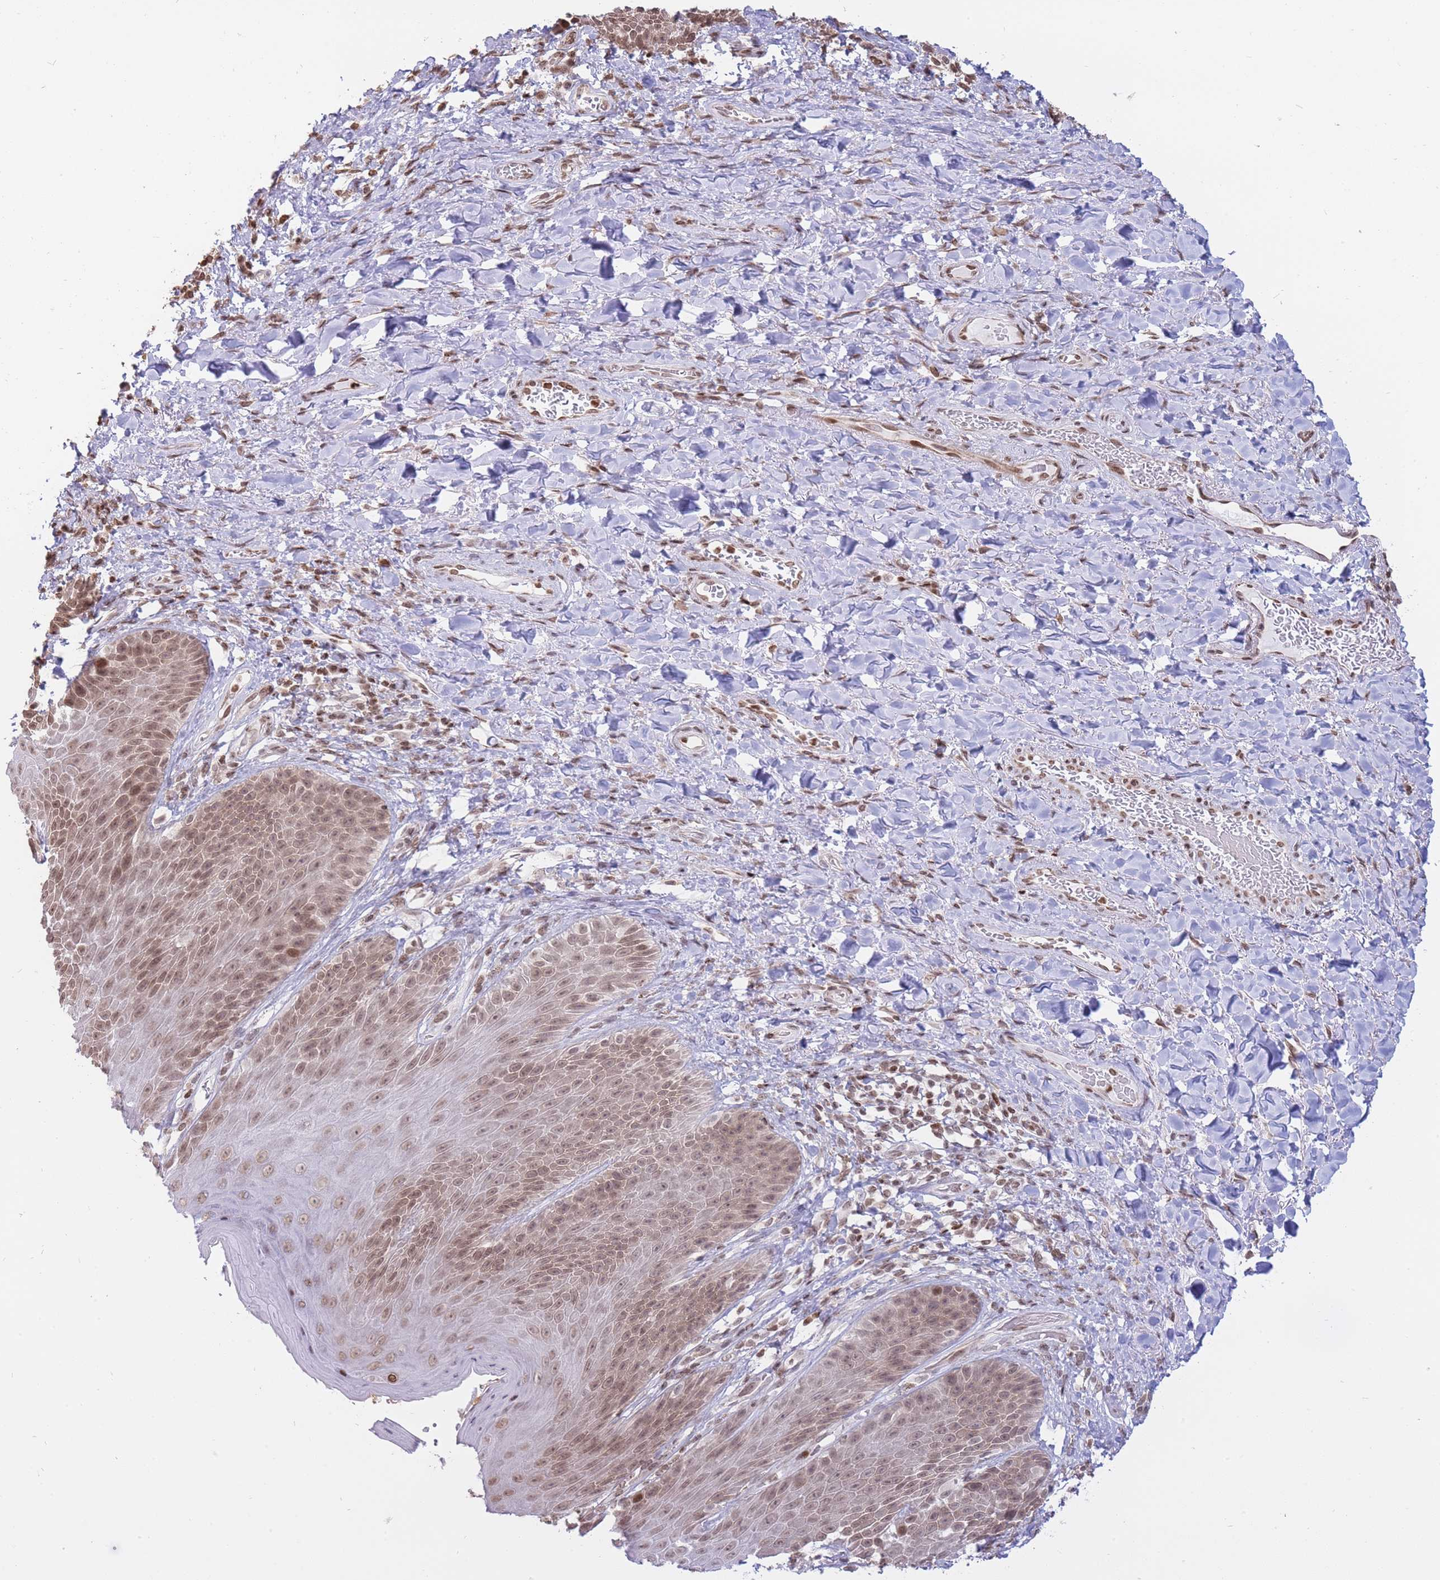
{"staining": {"intensity": "moderate", "quantity": ">75%", "location": "nuclear"}, "tissue": "skin", "cell_type": "Epidermal cells", "image_type": "normal", "snomed": [{"axis": "morphology", "description": "Normal tissue, NOS"}, {"axis": "topography", "description": "Anal"}], "caption": "Unremarkable skin was stained to show a protein in brown. There is medium levels of moderate nuclear positivity in about >75% of epidermal cells. Using DAB (3,3'-diaminobenzidine) (brown) and hematoxylin (blue) stains, captured at high magnification using brightfield microscopy.", "gene": "SHISAL1", "patient": {"sex": "female", "age": 89}}